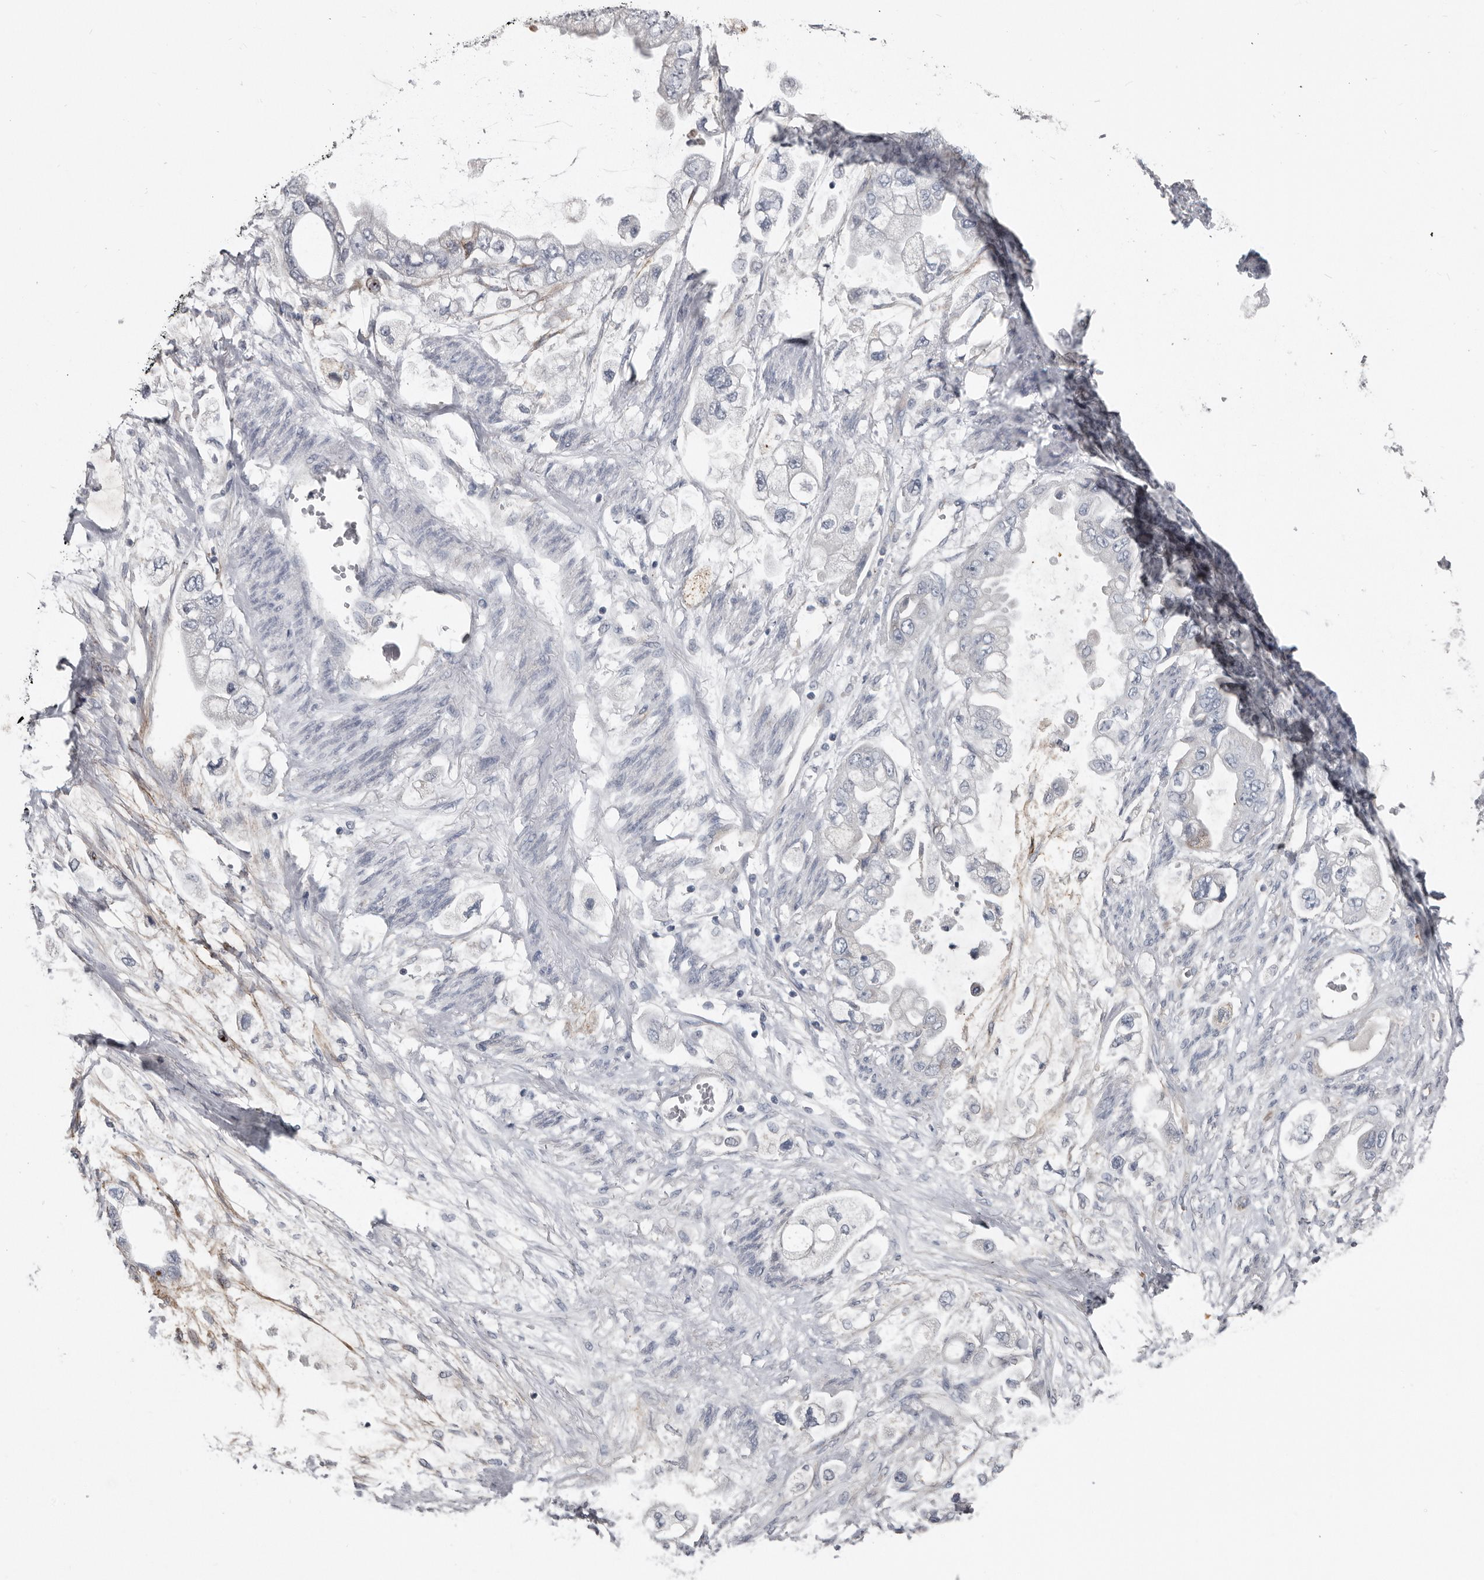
{"staining": {"intensity": "negative", "quantity": "none", "location": "none"}, "tissue": "stomach cancer", "cell_type": "Tumor cells", "image_type": "cancer", "snomed": [{"axis": "morphology", "description": "Adenocarcinoma, NOS"}, {"axis": "topography", "description": "Stomach"}], "caption": "Immunohistochemistry of stomach adenocarcinoma demonstrates no positivity in tumor cells.", "gene": "ZNF114", "patient": {"sex": "male", "age": 62}}